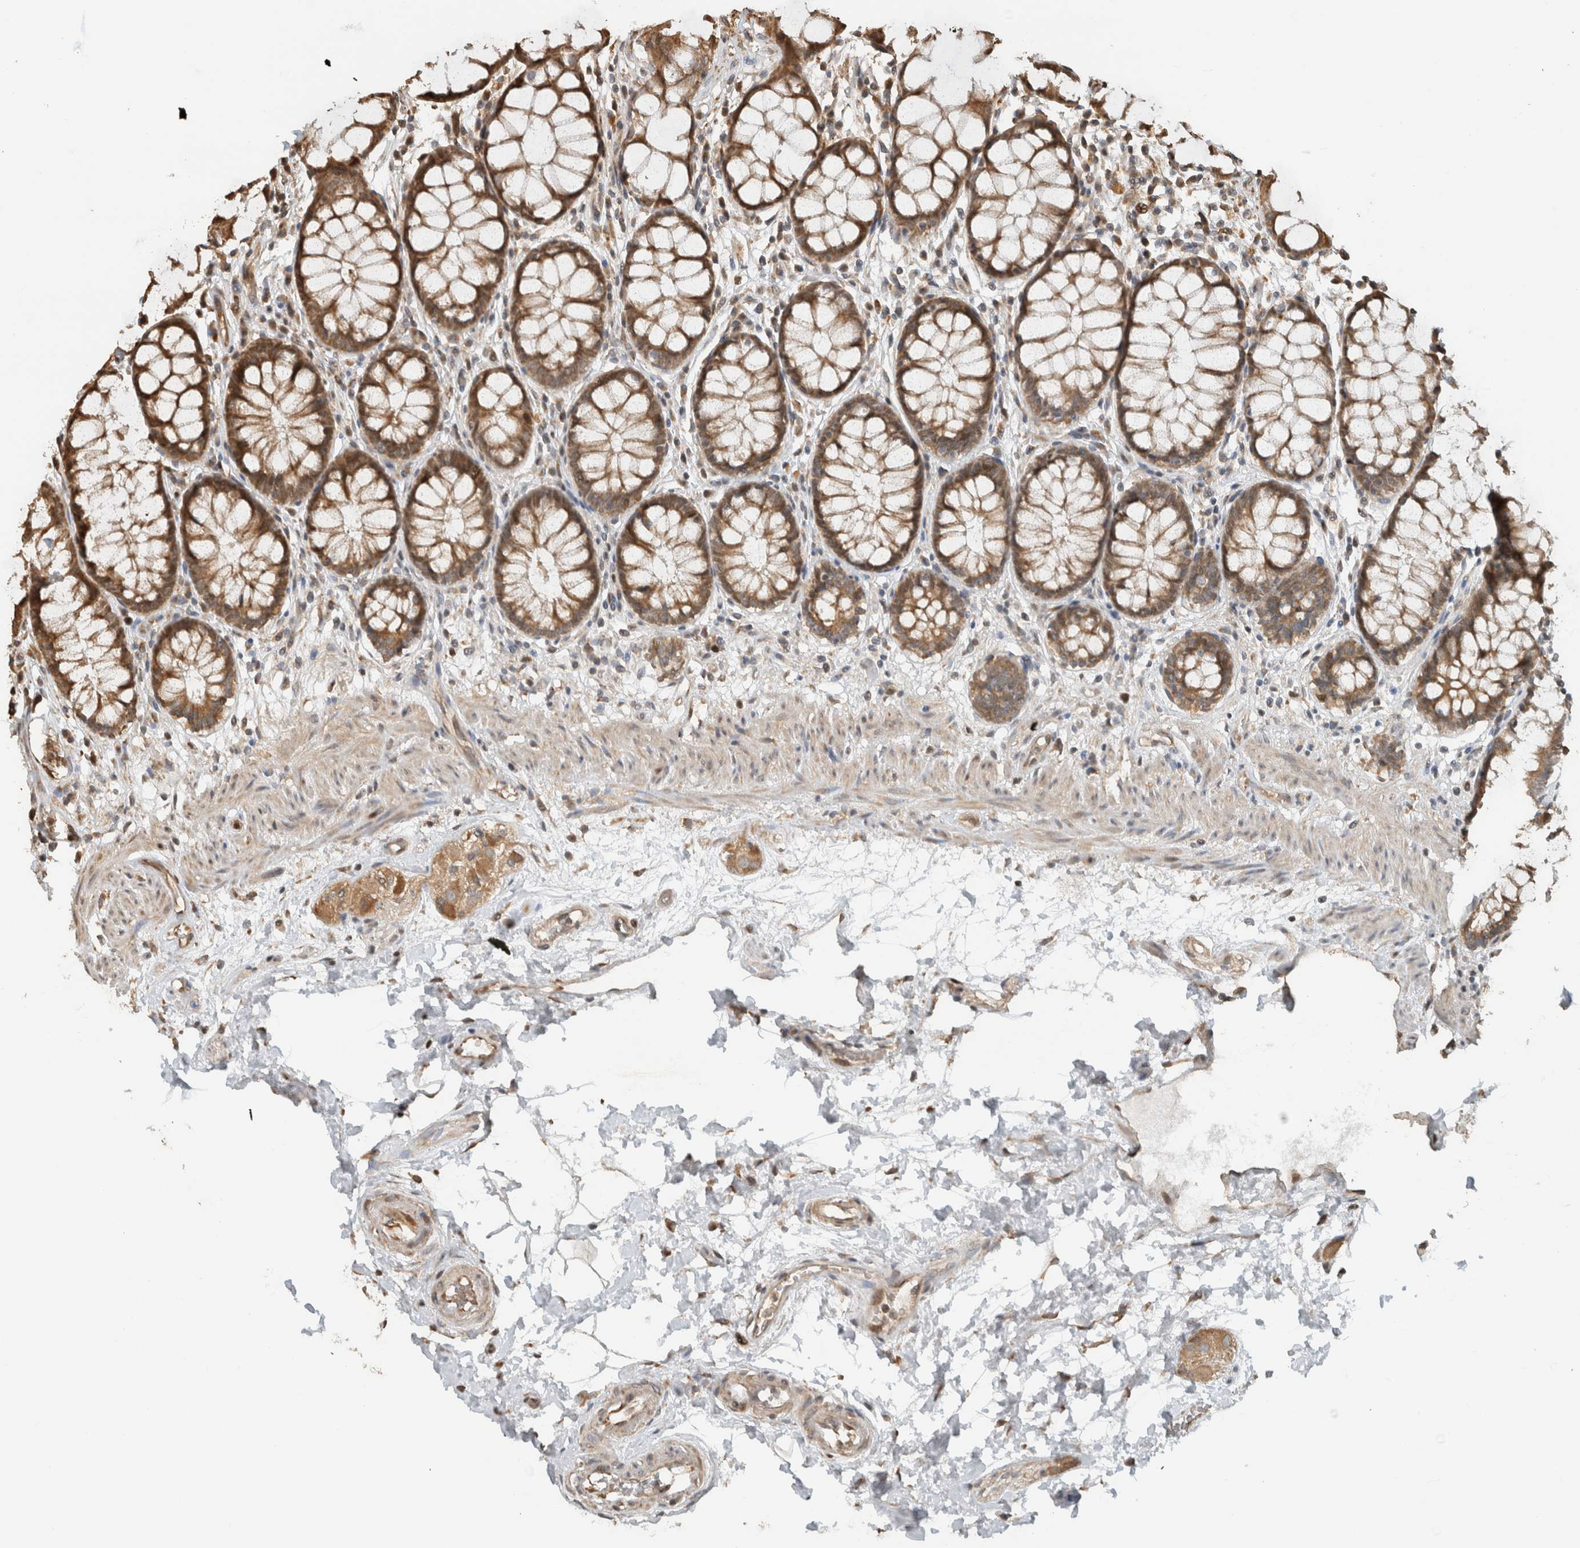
{"staining": {"intensity": "strong", "quantity": ">75%", "location": "cytoplasmic/membranous"}, "tissue": "rectum", "cell_type": "Glandular cells", "image_type": "normal", "snomed": [{"axis": "morphology", "description": "Normal tissue, NOS"}, {"axis": "topography", "description": "Rectum"}], "caption": "Rectum was stained to show a protein in brown. There is high levels of strong cytoplasmic/membranous staining in about >75% of glandular cells.", "gene": "GINS4", "patient": {"sex": "male", "age": 64}}